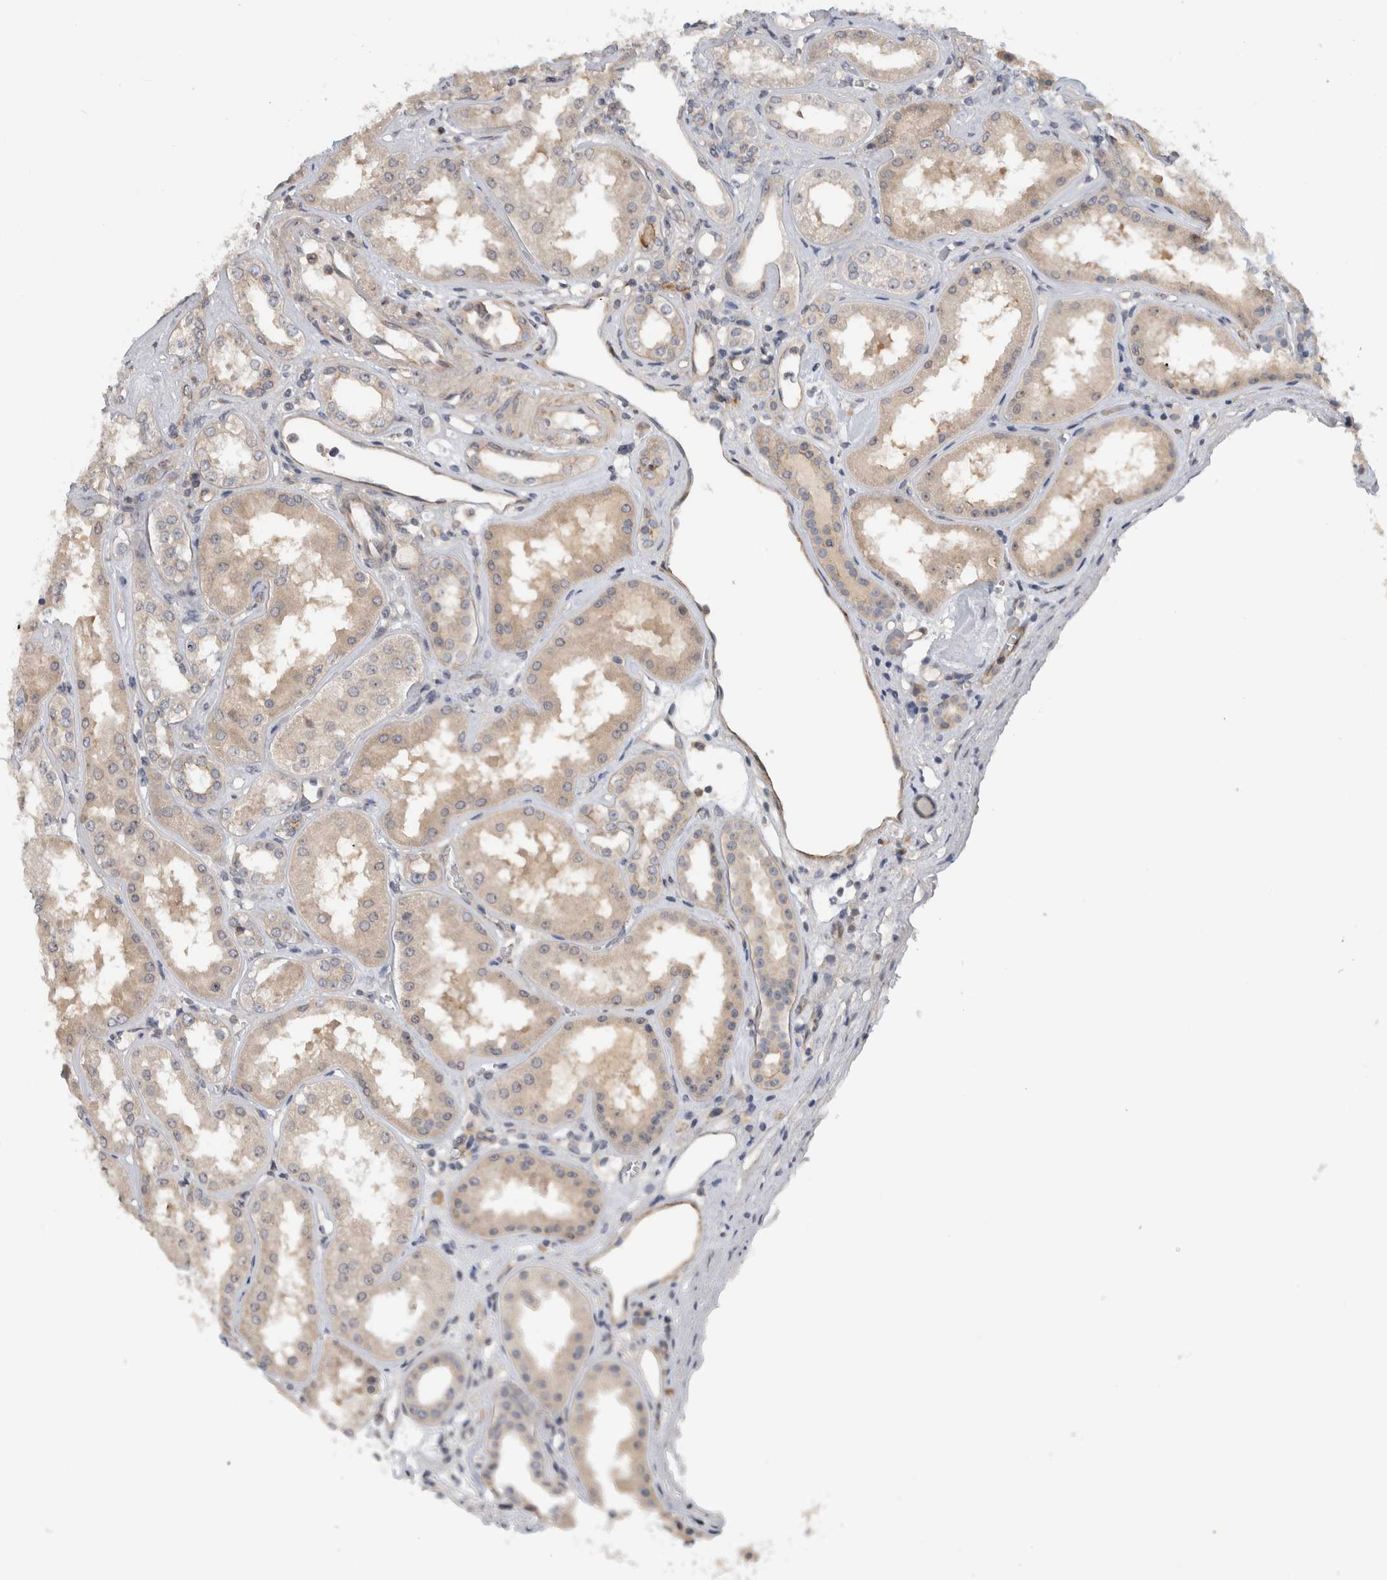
{"staining": {"intensity": "negative", "quantity": "none", "location": "none"}, "tissue": "kidney", "cell_type": "Cells in glomeruli", "image_type": "normal", "snomed": [{"axis": "morphology", "description": "Normal tissue, NOS"}, {"axis": "topography", "description": "Kidney"}], "caption": "Micrograph shows no significant protein positivity in cells in glomeruli of benign kidney. Nuclei are stained in blue.", "gene": "MPRIP", "patient": {"sex": "female", "age": 56}}